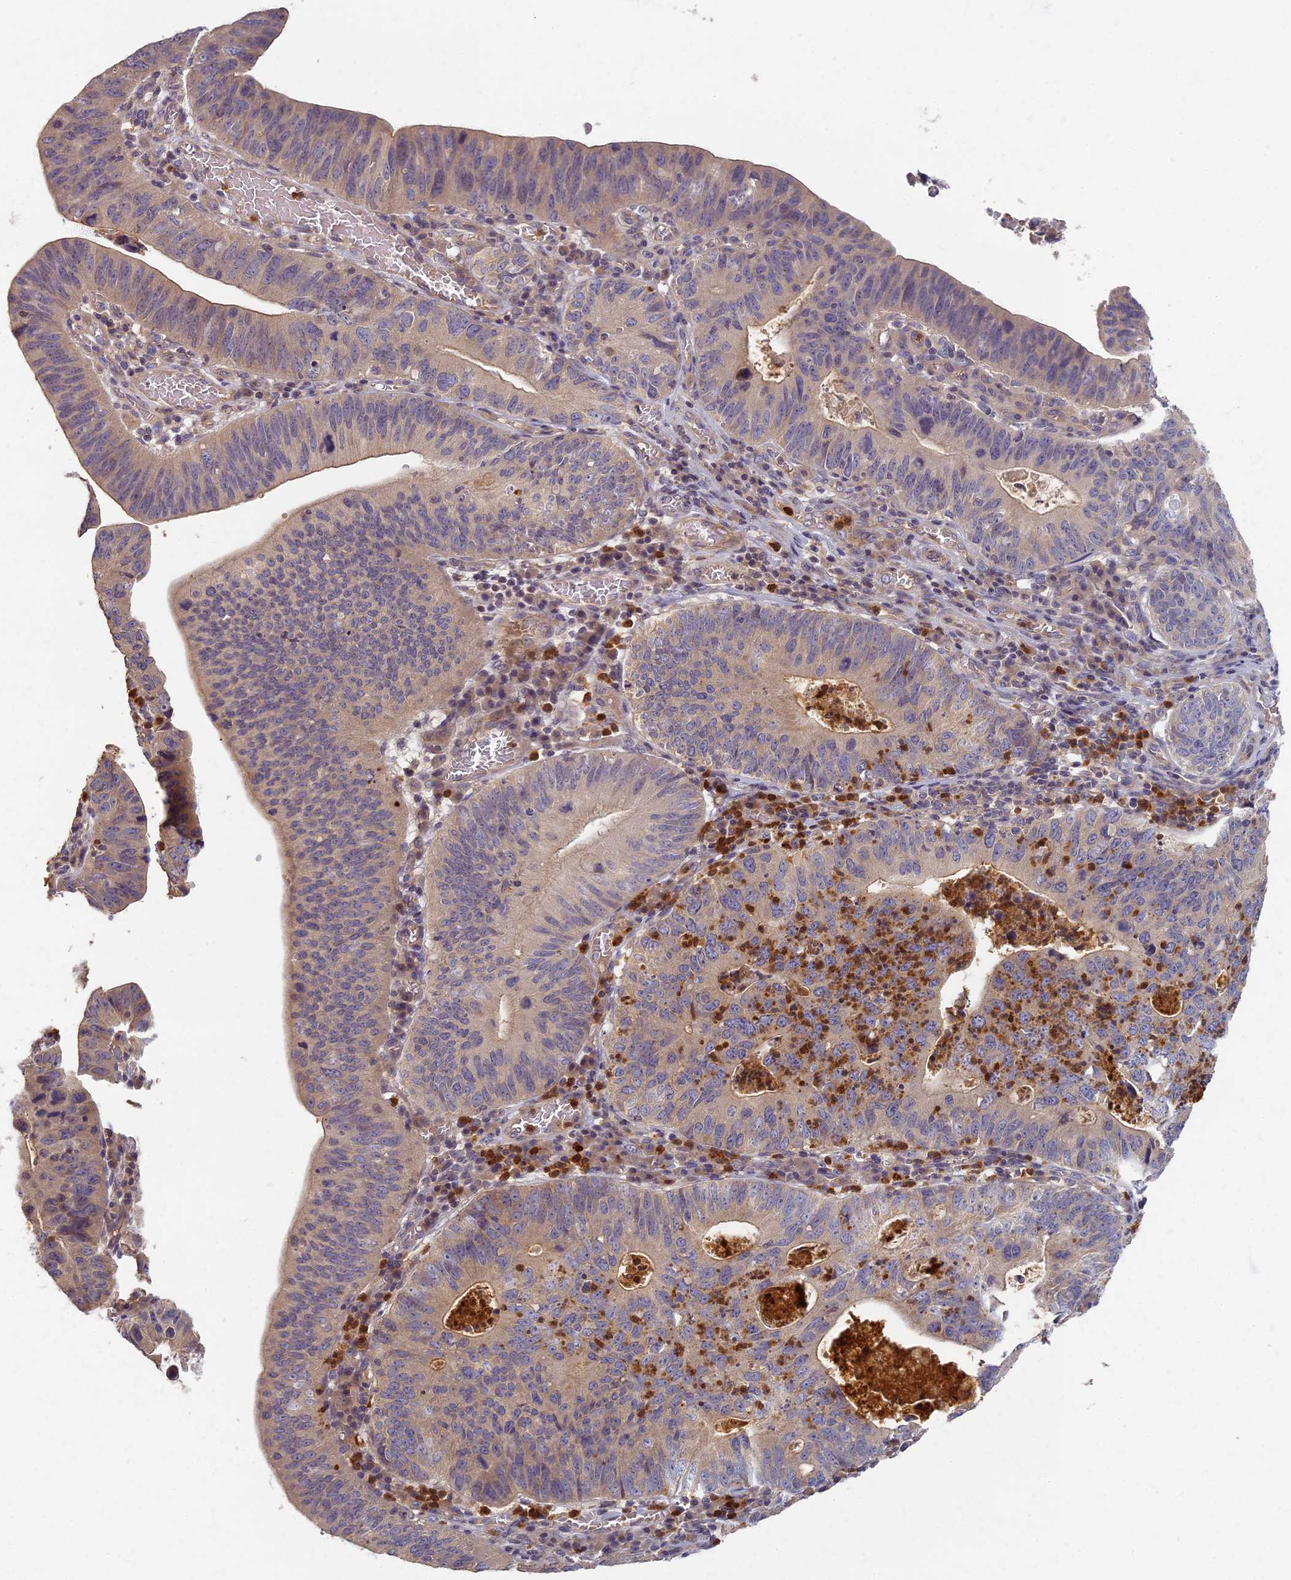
{"staining": {"intensity": "weak", "quantity": "<25%", "location": "cytoplasmic/membranous"}, "tissue": "stomach cancer", "cell_type": "Tumor cells", "image_type": "cancer", "snomed": [{"axis": "morphology", "description": "Adenocarcinoma, NOS"}, {"axis": "topography", "description": "Stomach"}], "caption": "Immunohistochemistry (IHC) photomicrograph of neoplastic tissue: stomach adenocarcinoma stained with DAB (3,3'-diaminobenzidine) shows no significant protein positivity in tumor cells. (DAB (3,3'-diaminobenzidine) IHC visualized using brightfield microscopy, high magnification).", "gene": "AP4E1", "patient": {"sex": "male", "age": 59}}